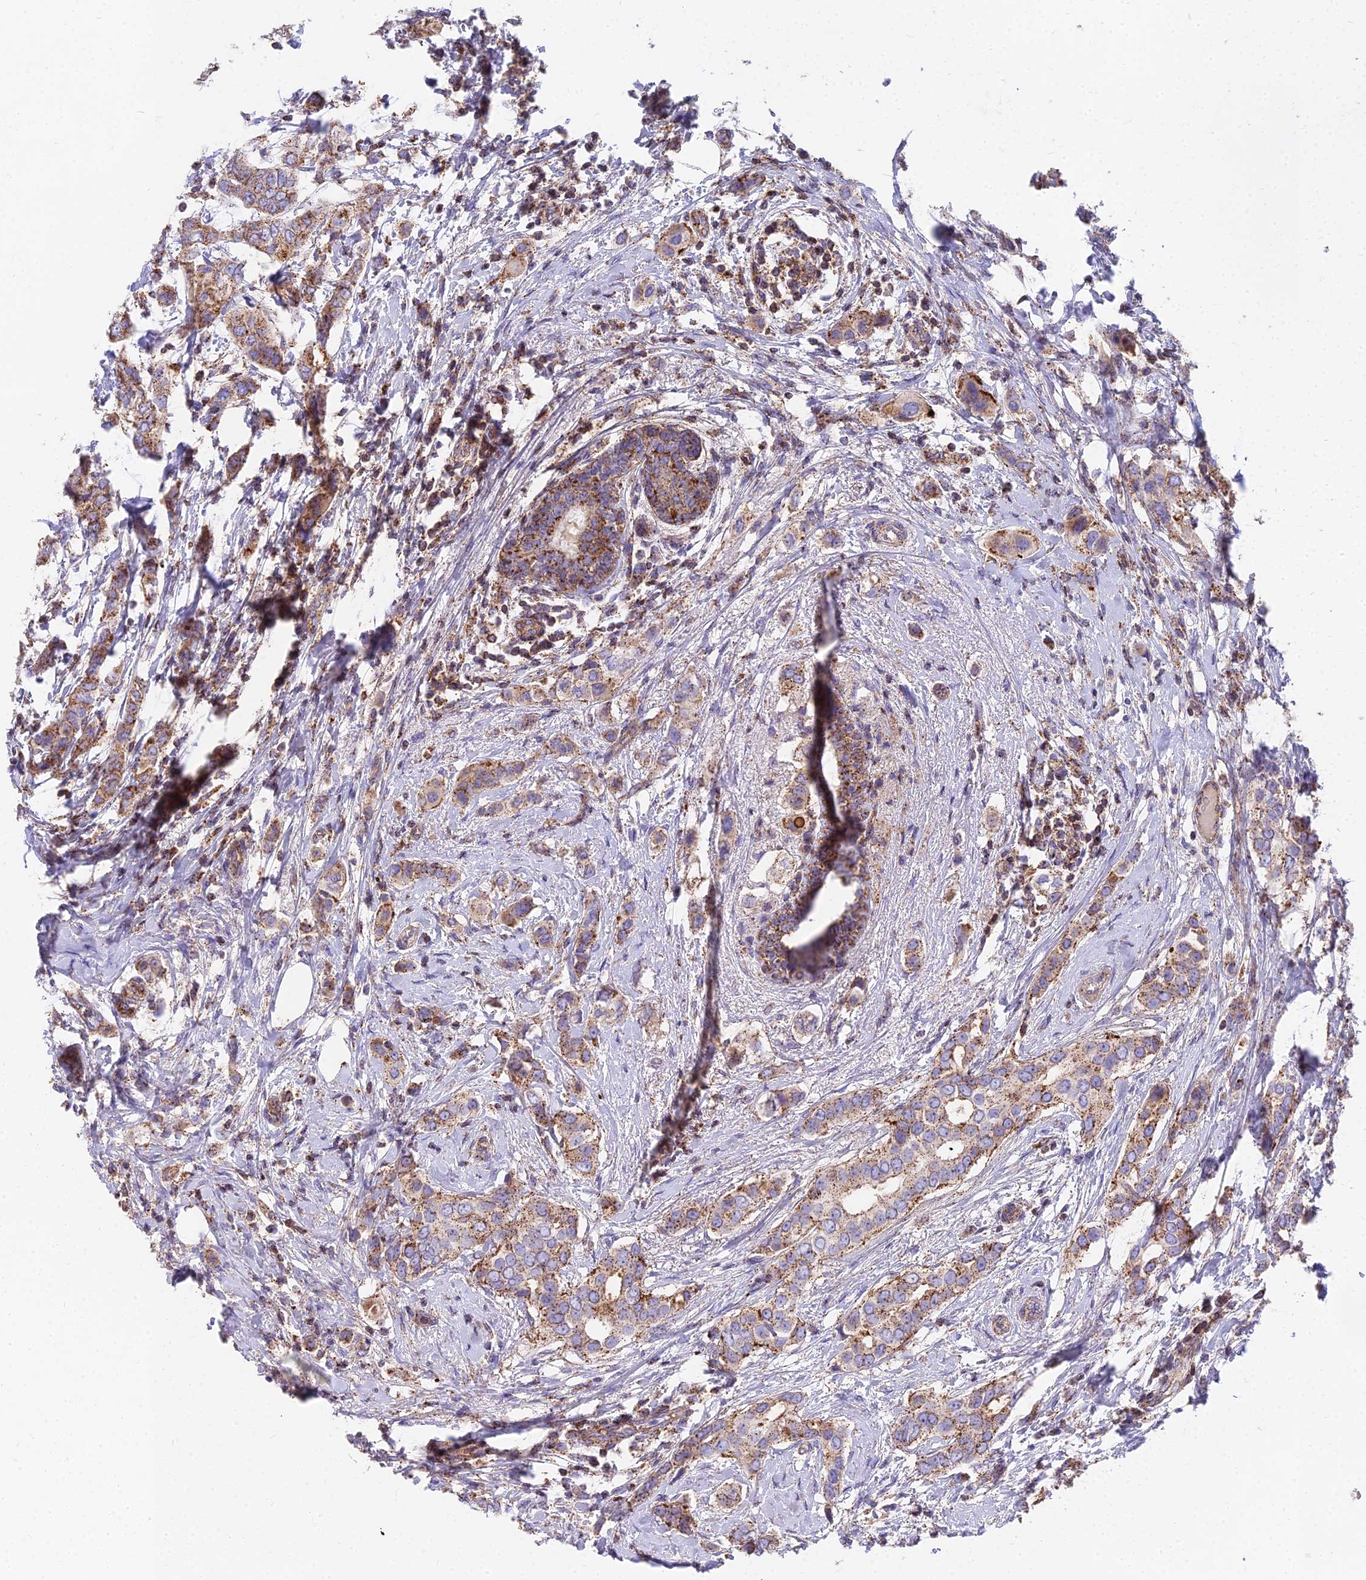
{"staining": {"intensity": "moderate", "quantity": ">75%", "location": "cytoplasmic/membranous"}, "tissue": "breast cancer", "cell_type": "Tumor cells", "image_type": "cancer", "snomed": [{"axis": "morphology", "description": "Lobular carcinoma"}, {"axis": "topography", "description": "Breast"}], "caption": "An IHC micrograph of tumor tissue is shown. Protein staining in brown highlights moderate cytoplasmic/membranous positivity in breast cancer (lobular carcinoma) within tumor cells. The protein is shown in brown color, while the nuclei are stained blue.", "gene": "FRMPD1", "patient": {"sex": "female", "age": 51}}